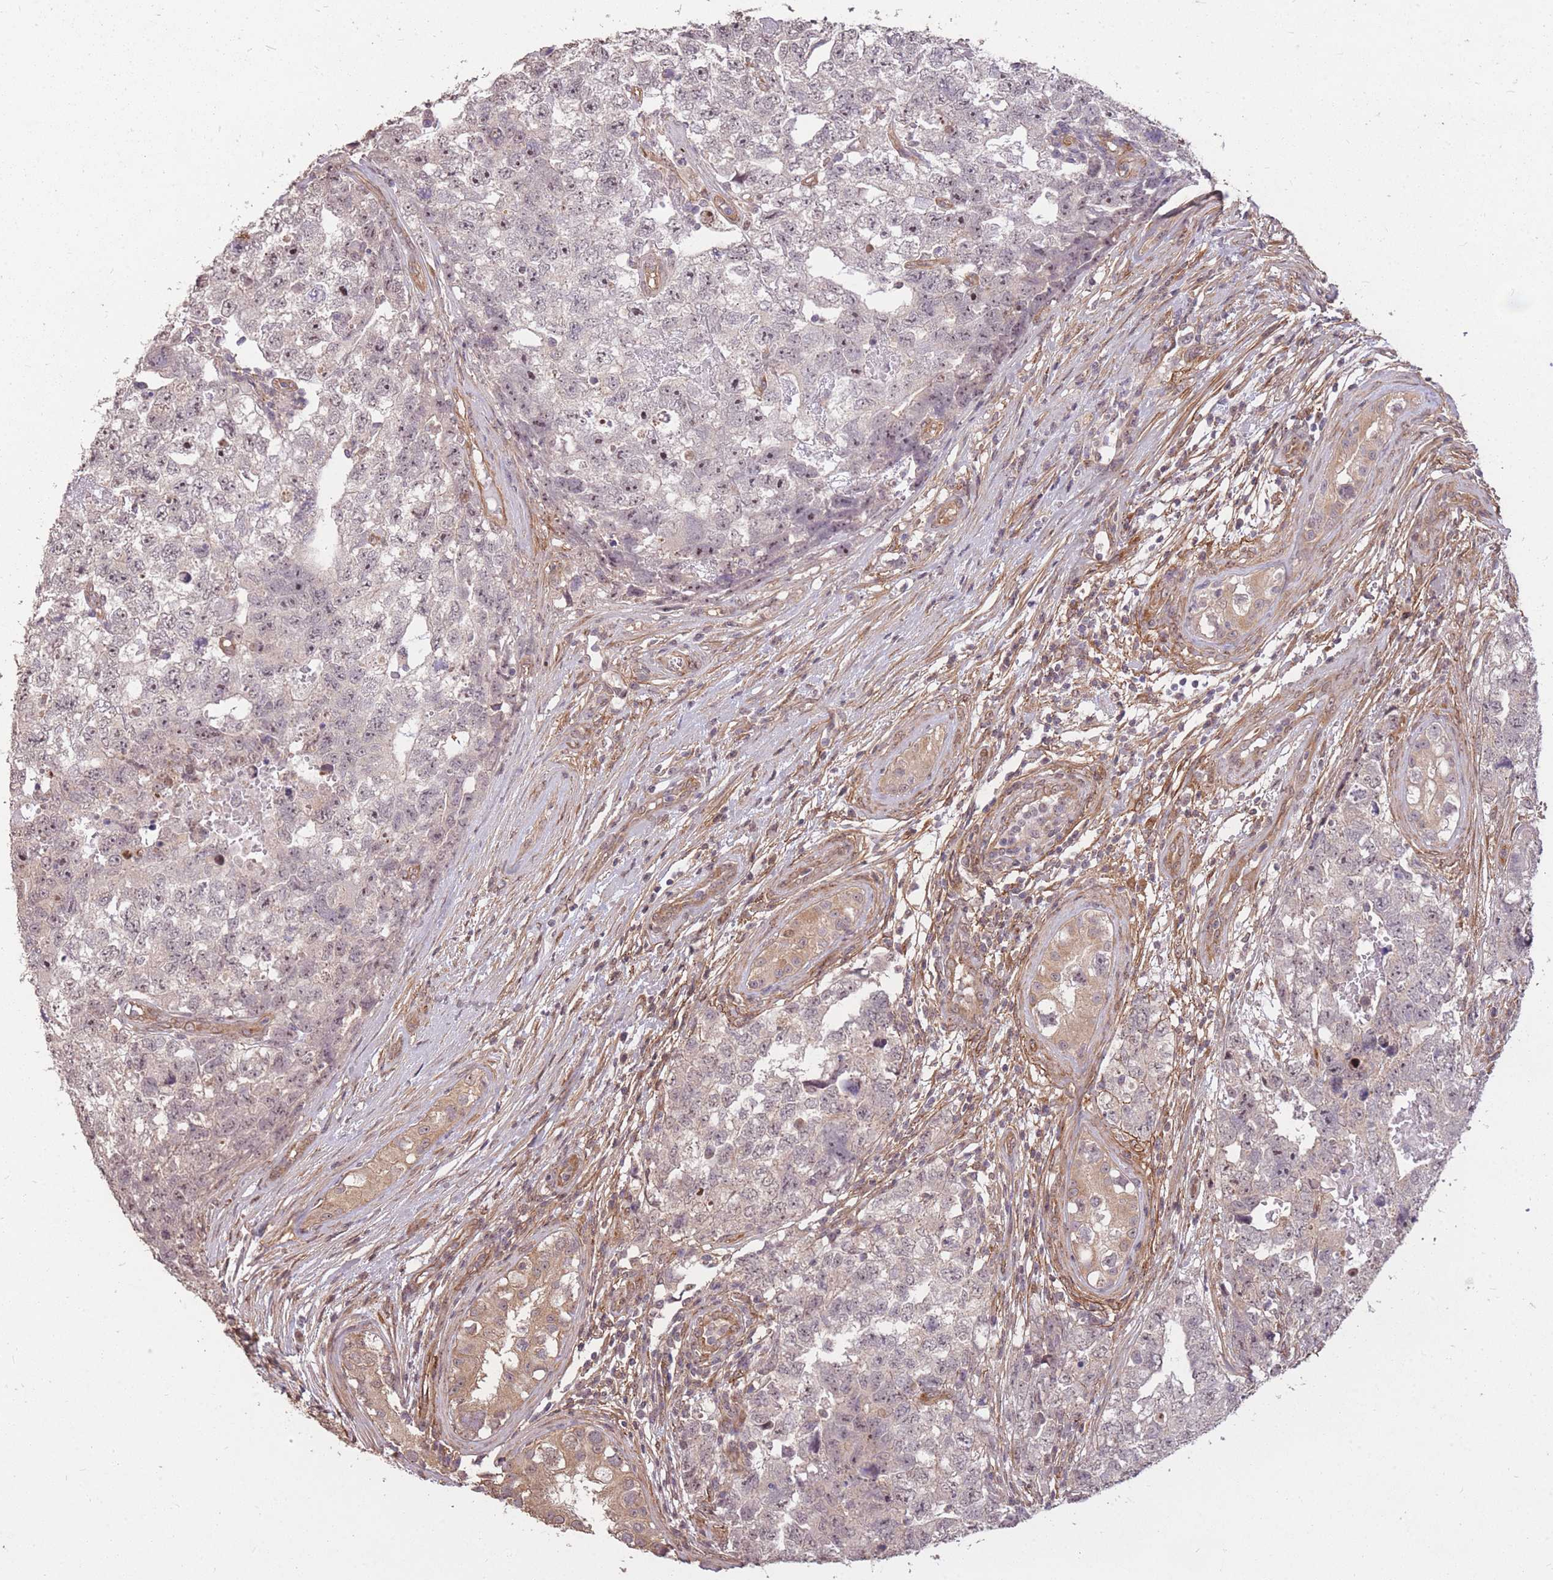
{"staining": {"intensity": "negative", "quantity": "none", "location": "none"}, "tissue": "testis cancer", "cell_type": "Tumor cells", "image_type": "cancer", "snomed": [{"axis": "morphology", "description": "Carcinoma, Embryonal, NOS"}, {"axis": "topography", "description": "Testis"}], "caption": "High power microscopy micrograph of an immunohistochemistry (IHC) histopathology image of testis embryonal carcinoma, revealing no significant expression in tumor cells. (DAB immunohistochemistry, high magnification).", "gene": "DYNC1LI2", "patient": {"sex": "male", "age": 22}}